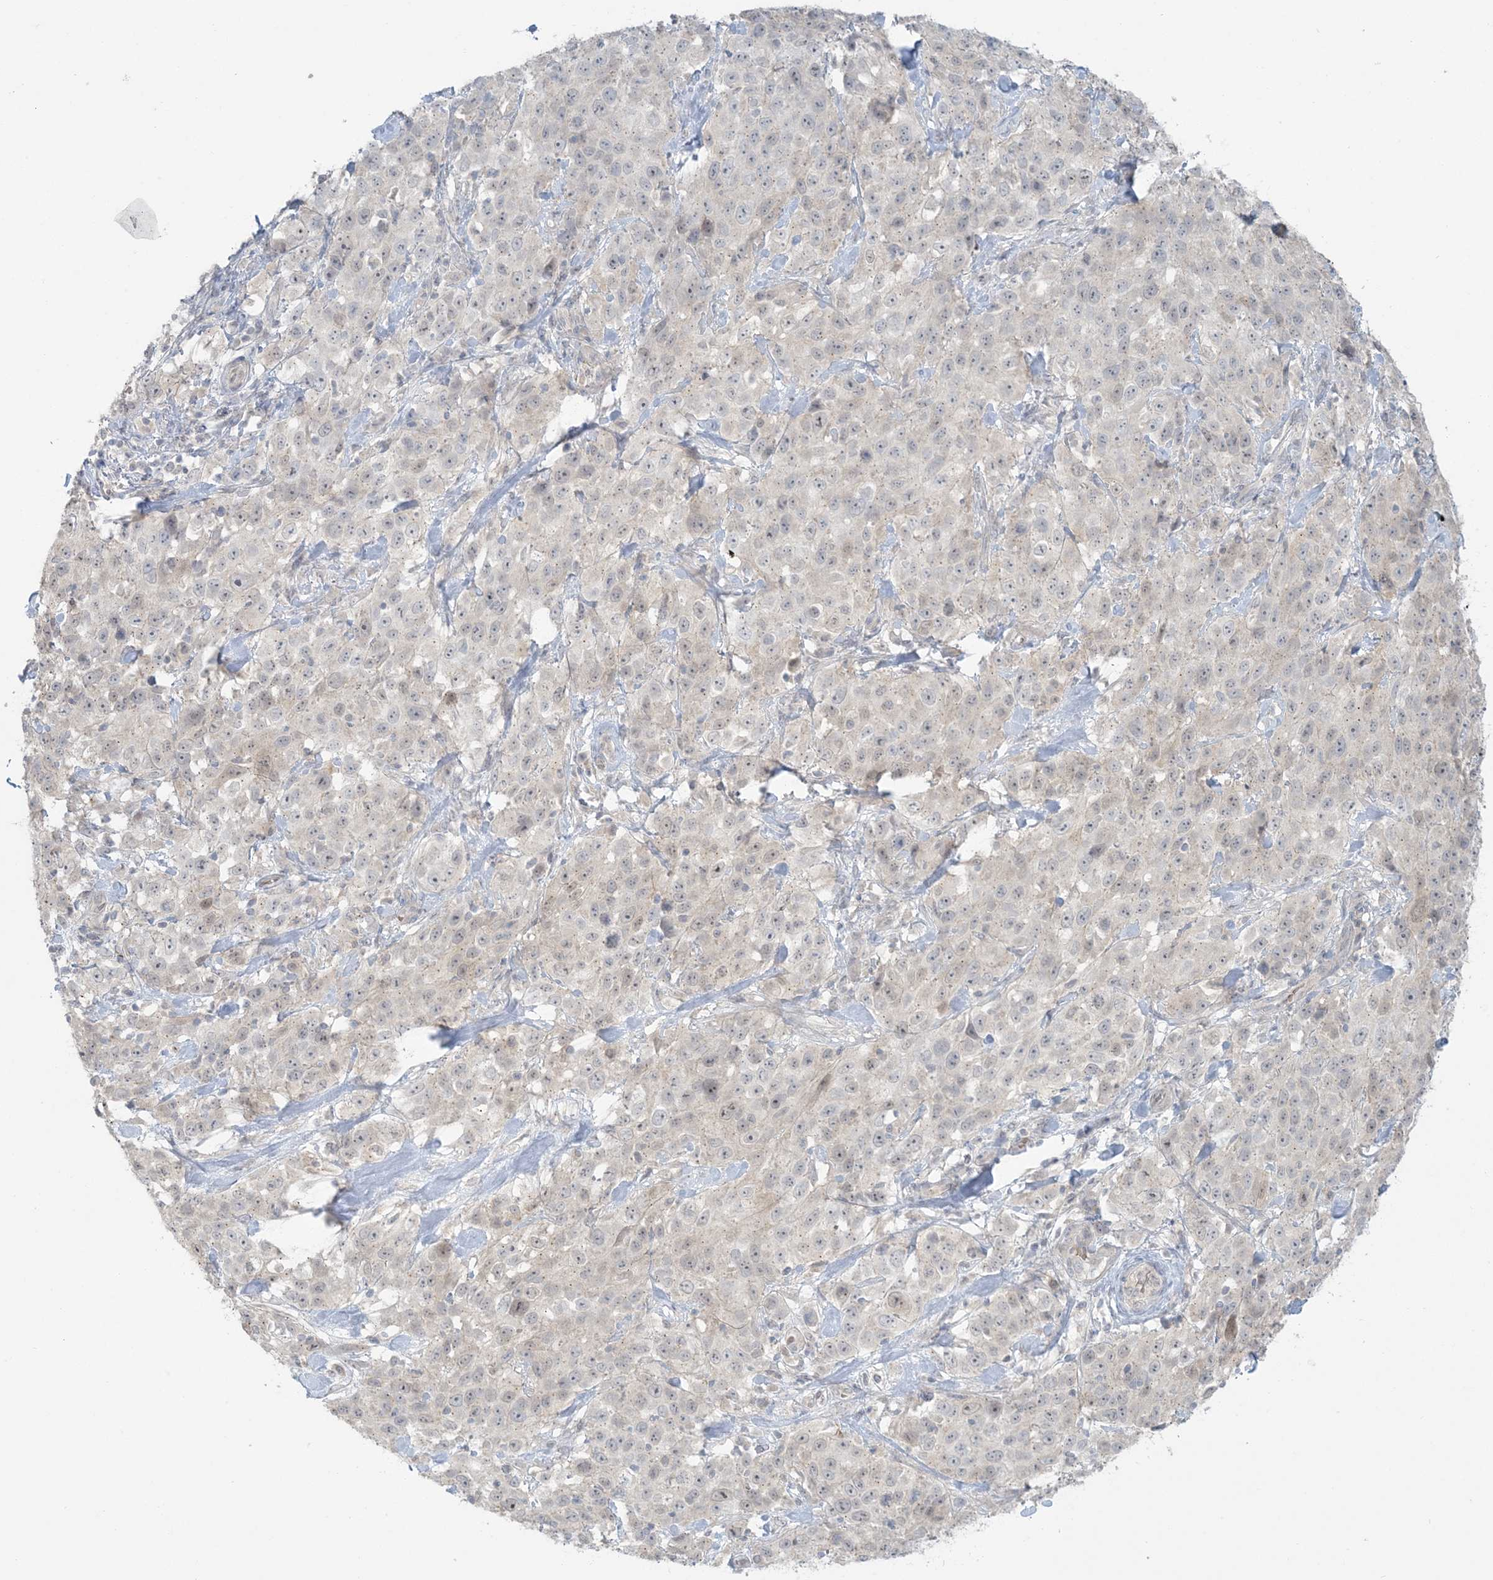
{"staining": {"intensity": "negative", "quantity": "none", "location": "none"}, "tissue": "stomach cancer", "cell_type": "Tumor cells", "image_type": "cancer", "snomed": [{"axis": "morphology", "description": "Normal tissue, NOS"}, {"axis": "morphology", "description": "Adenocarcinoma, NOS"}, {"axis": "topography", "description": "Lymph node"}, {"axis": "topography", "description": "Stomach"}], "caption": "This is an IHC photomicrograph of human stomach adenocarcinoma. There is no positivity in tumor cells.", "gene": "NRBP2", "patient": {"sex": "male", "age": 48}}